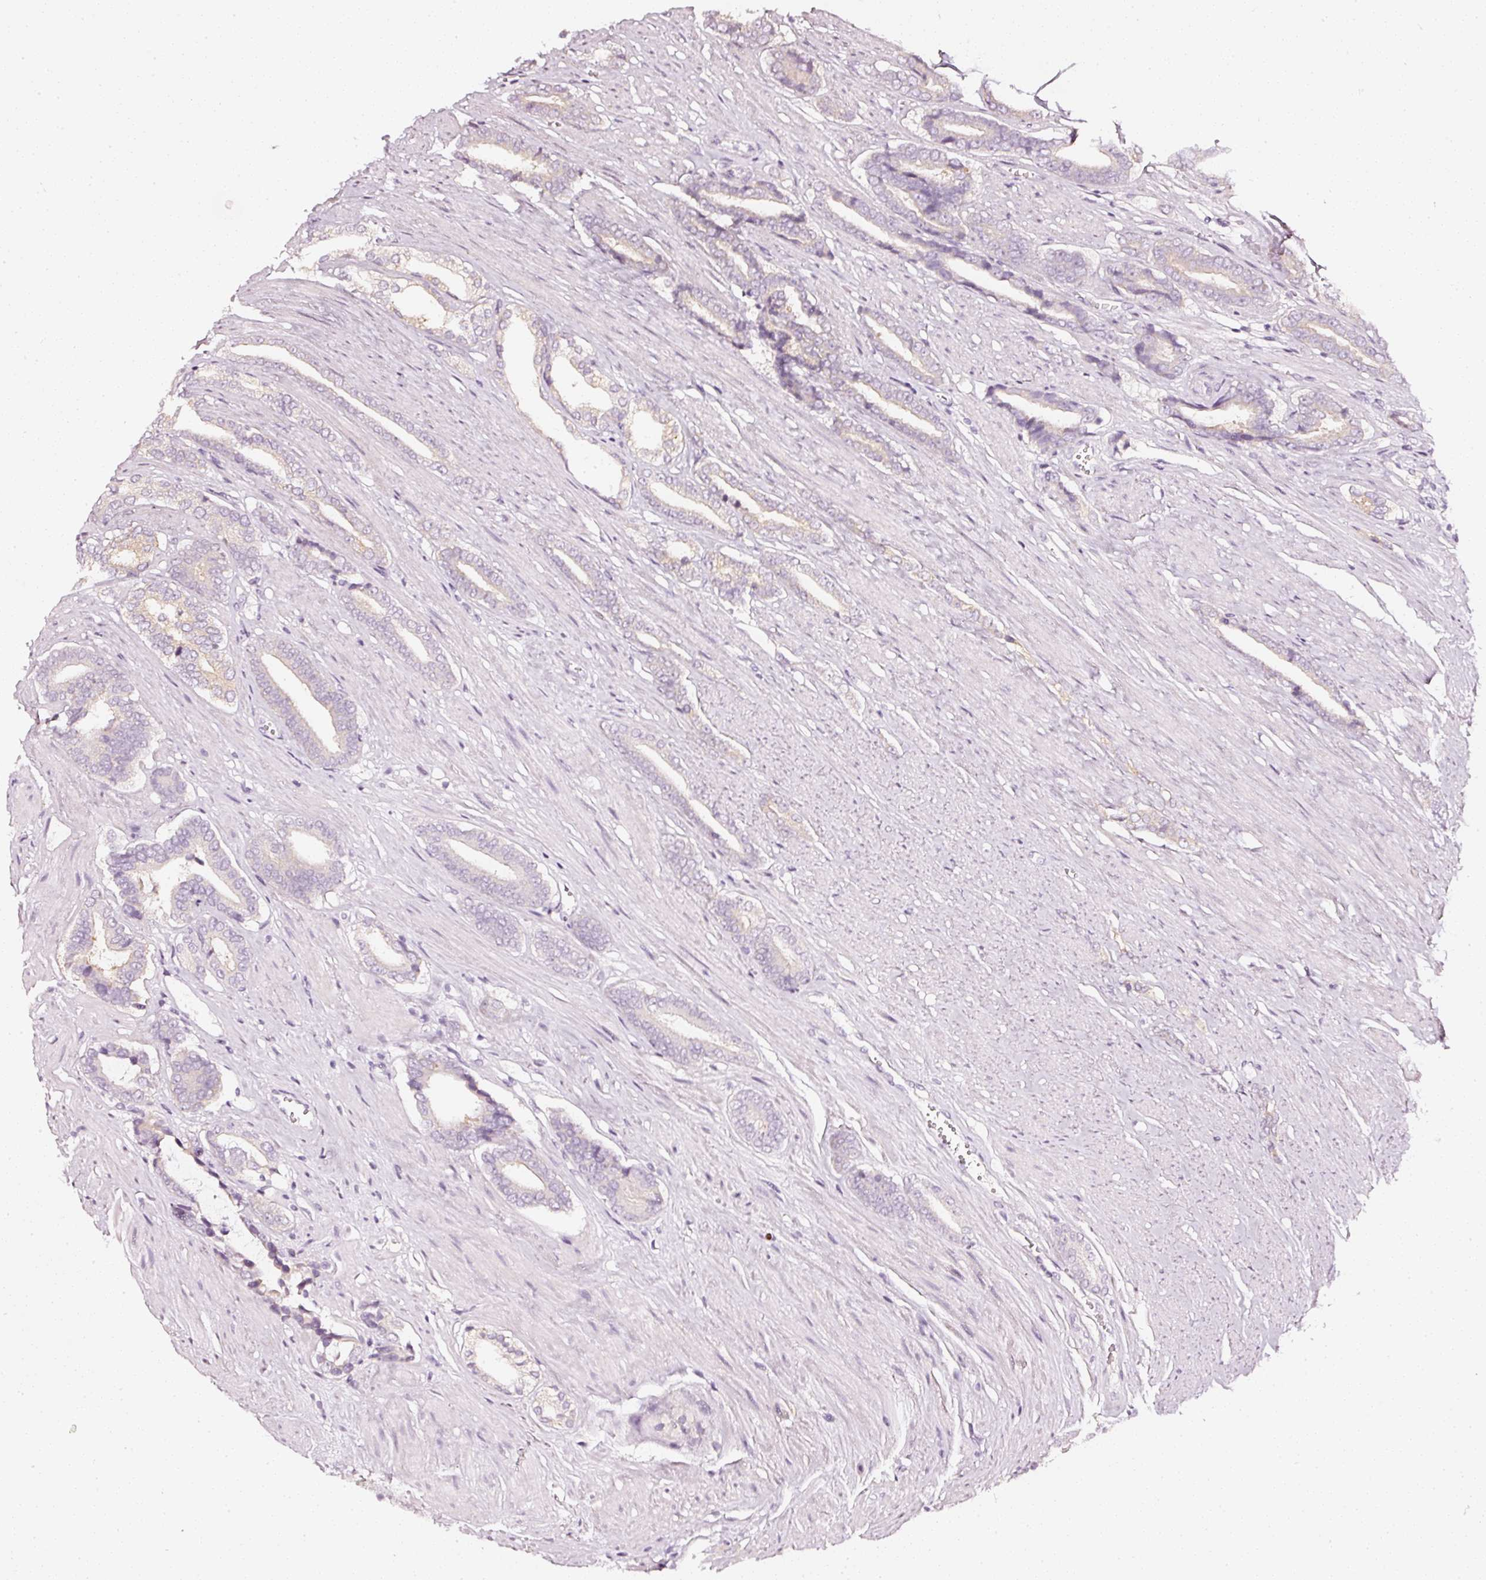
{"staining": {"intensity": "weak", "quantity": "<25%", "location": "cytoplasmic/membranous"}, "tissue": "prostate cancer", "cell_type": "Tumor cells", "image_type": "cancer", "snomed": [{"axis": "morphology", "description": "Adenocarcinoma, NOS"}, {"axis": "topography", "description": "Prostate and seminal vesicle, NOS"}], "caption": "IHC image of prostate adenocarcinoma stained for a protein (brown), which demonstrates no staining in tumor cells.", "gene": "CNP", "patient": {"sex": "male", "age": 76}}